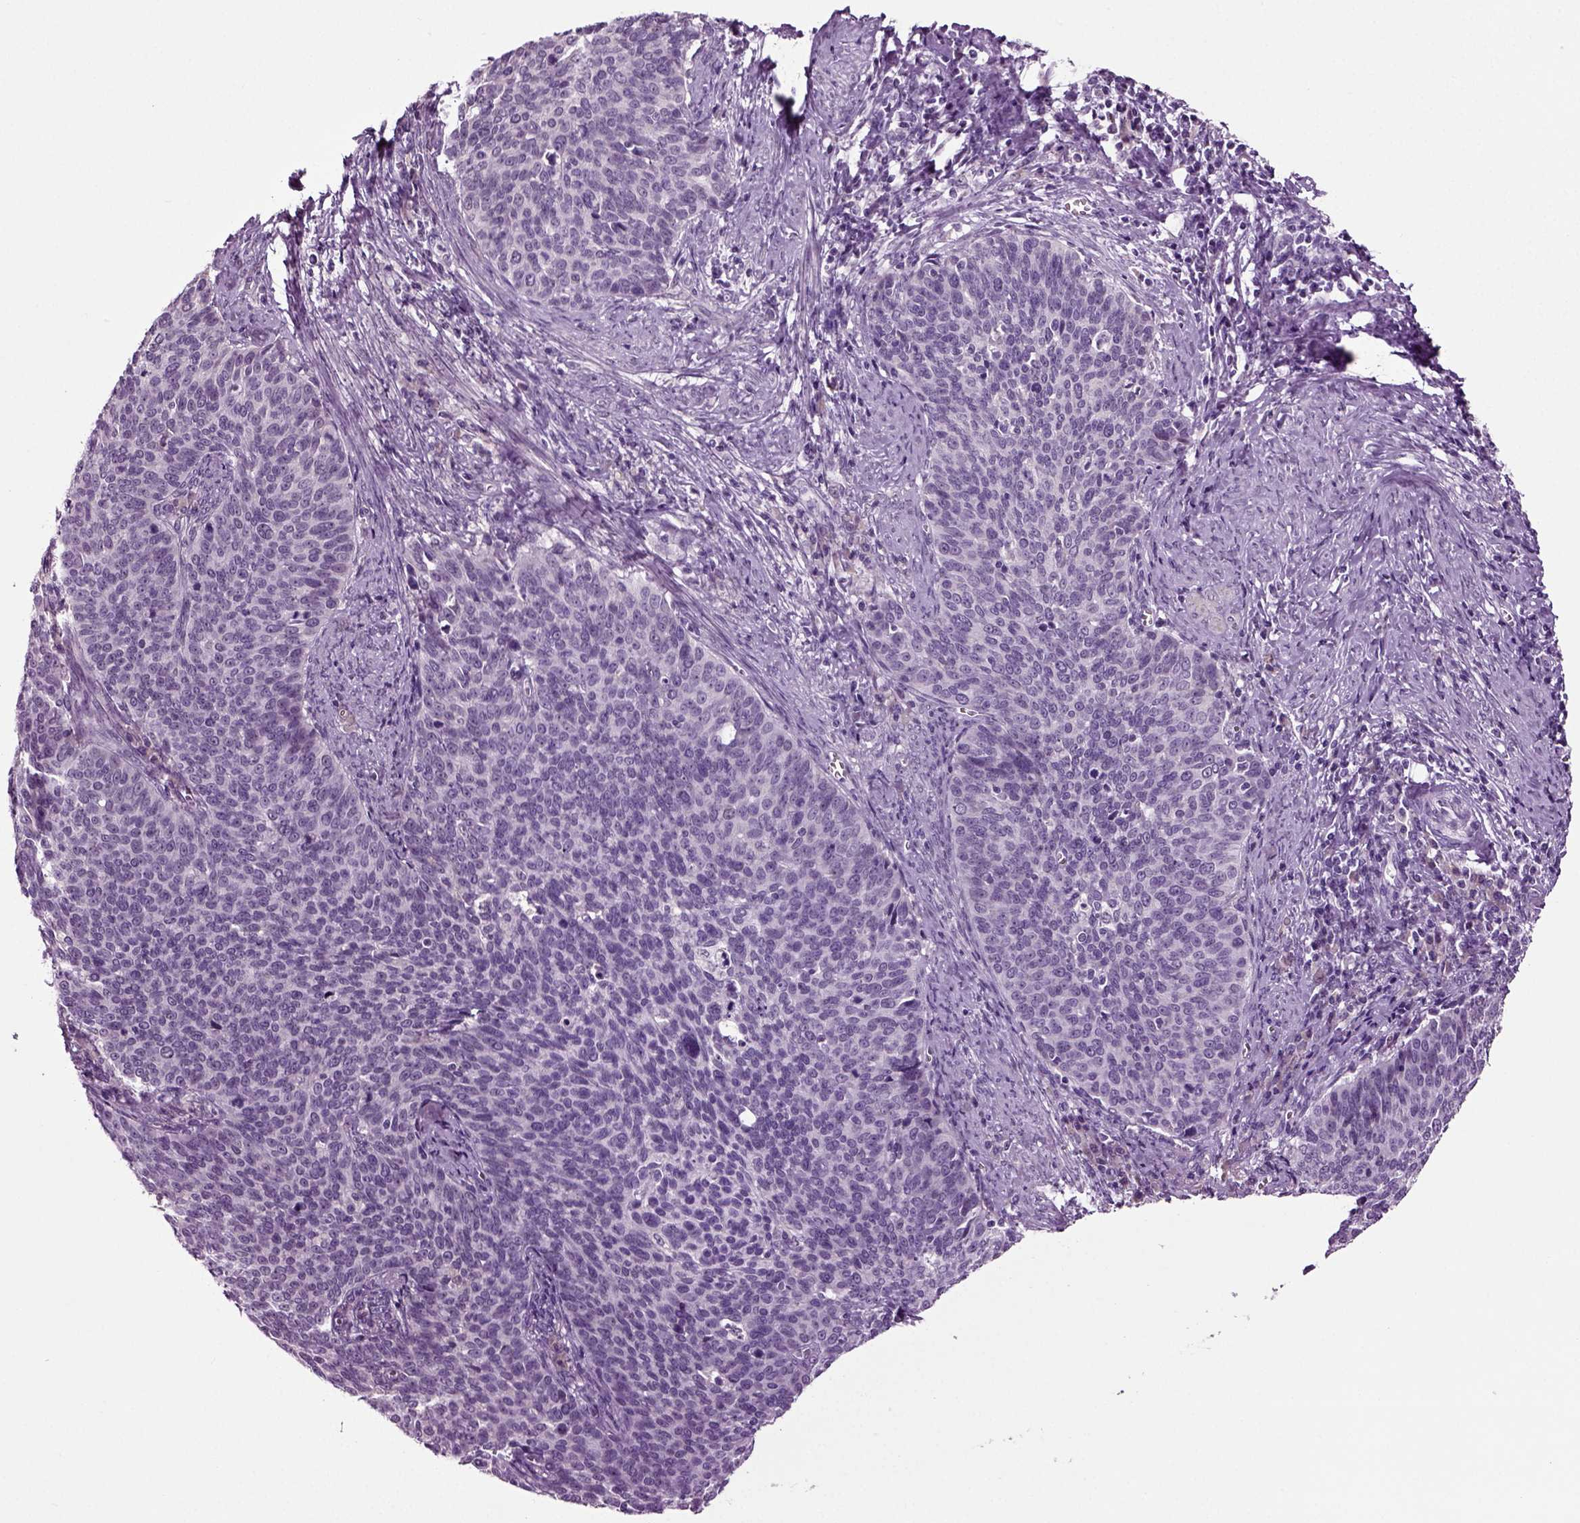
{"staining": {"intensity": "negative", "quantity": "none", "location": "none"}, "tissue": "cervical cancer", "cell_type": "Tumor cells", "image_type": "cancer", "snomed": [{"axis": "morphology", "description": "Normal tissue, NOS"}, {"axis": "morphology", "description": "Squamous cell carcinoma, NOS"}, {"axis": "topography", "description": "Cervix"}], "caption": "Tumor cells show no significant protein positivity in cervical cancer (squamous cell carcinoma).", "gene": "SPATA17", "patient": {"sex": "female", "age": 39}}